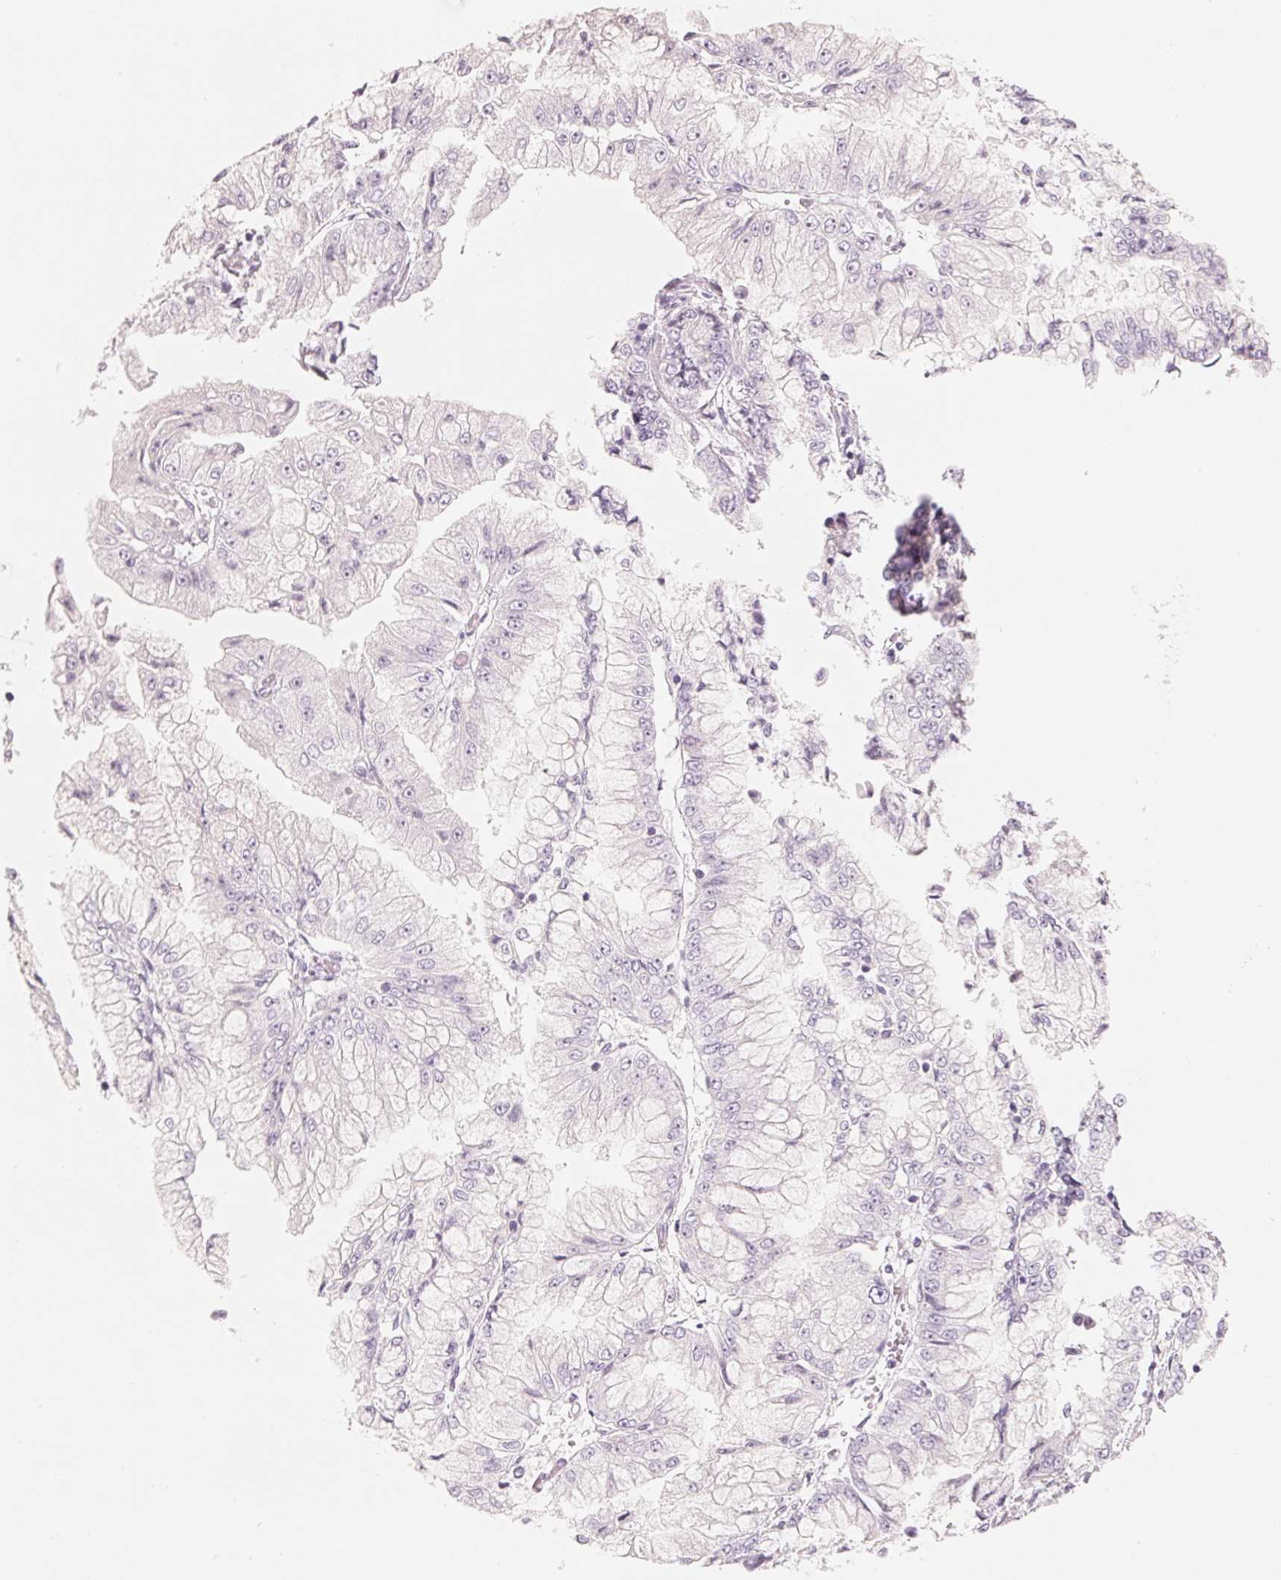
{"staining": {"intensity": "negative", "quantity": "none", "location": "none"}, "tissue": "stomach cancer", "cell_type": "Tumor cells", "image_type": "cancer", "snomed": [{"axis": "morphology", "description": "Adenocarcinoma, NOS"}, {"axis": "topography", "description": "Stomach, upper"}], "caption": "A photomicrograph of human stomach adenocarcinoma is negative for staining in tumor cells.", "gene": "CFHR2", "patient": {"sex": "female", "age": 74}}